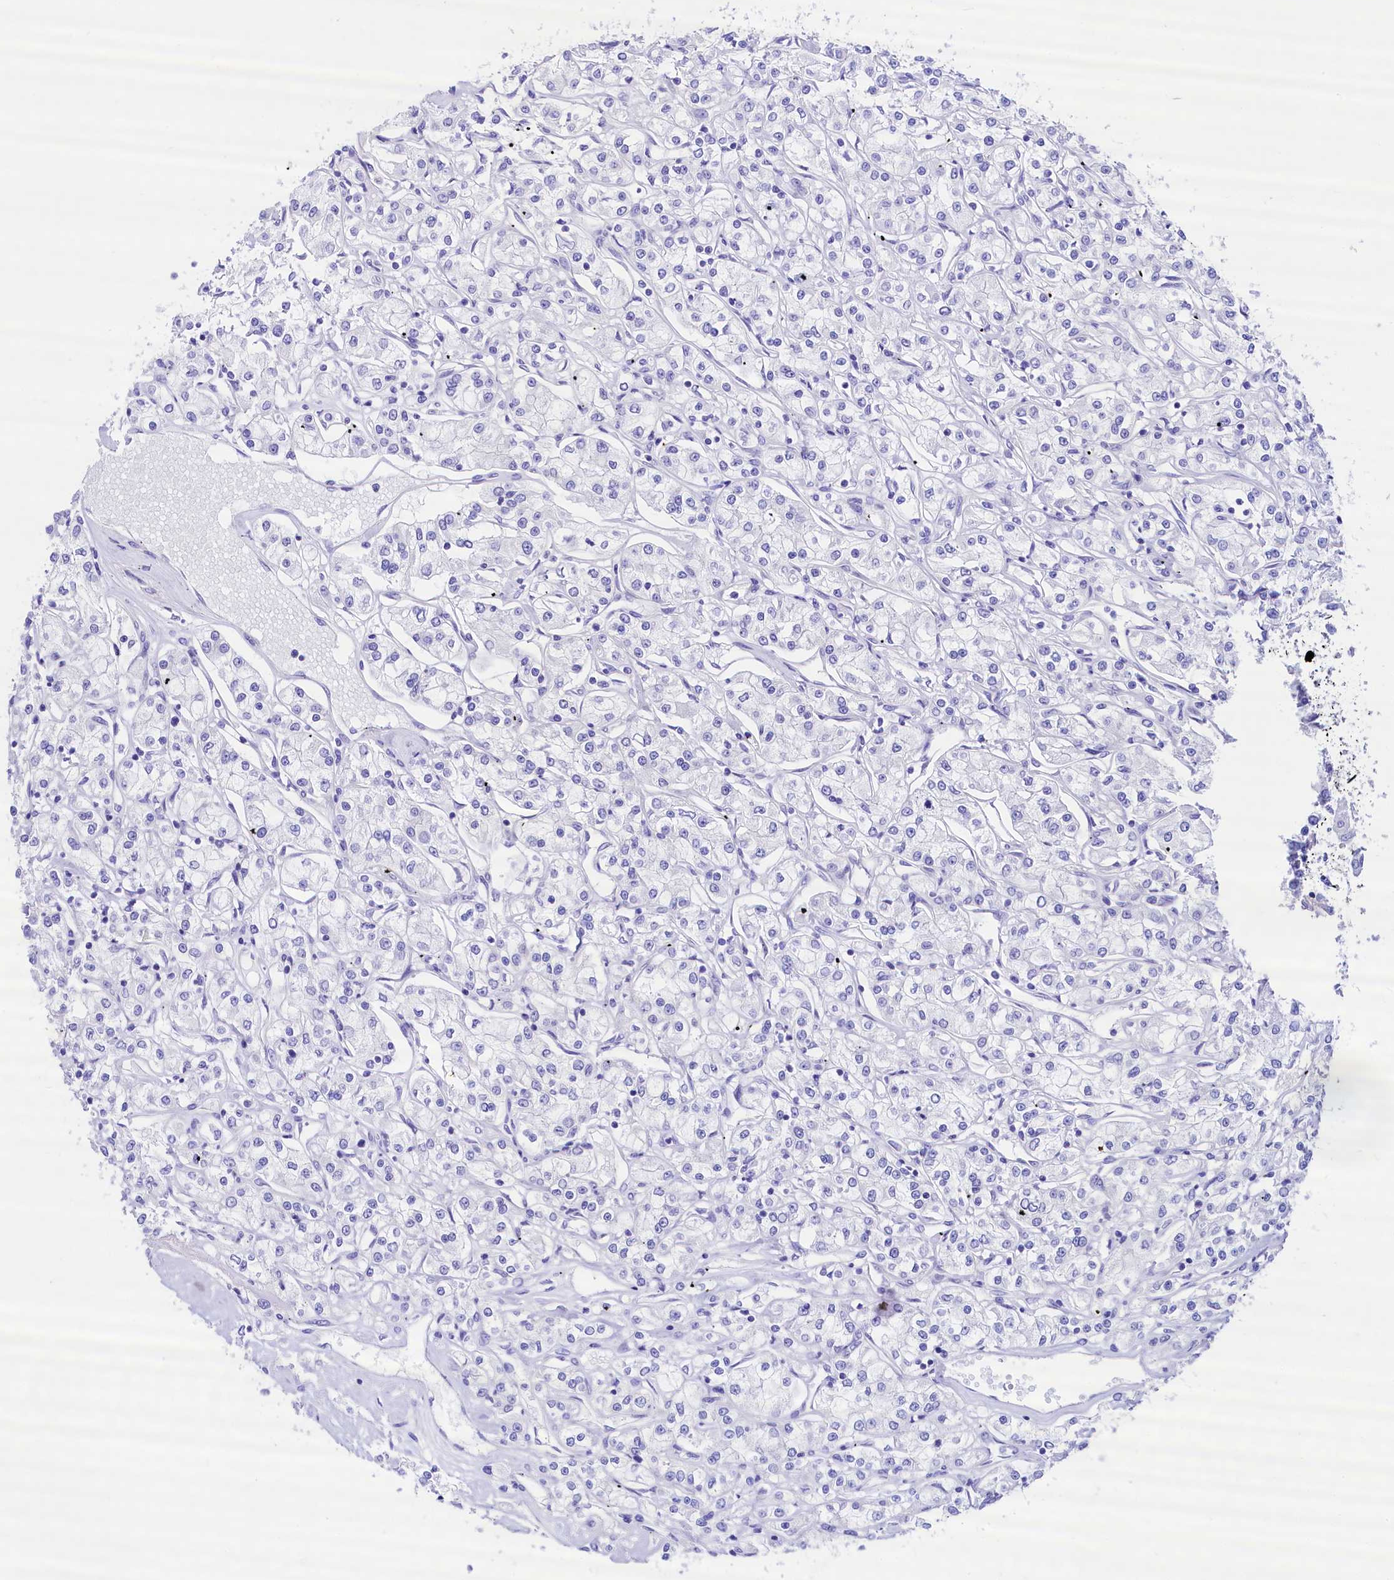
{"staining": {"intensity": "negative", "quantity": "none", "location": "none"}, "tissue": "renal cancer", "cell_type": "Tumor cells", "image_type": "cancer", "snomed": [{"axis": "morphology", "description": "Adenocarcinoma, NOS"}, {"axis": "topography", "description": "Kidney"}], "caption": "This is a image of immunohistochemistry staining of renal cancer (adenocarcinoma), which shows no staining in tumor cells. The staining was performed using DAB (3,3'-diaminobenzidine) to visualize the protein expression in brown, while the nuclei were stained in blue with hematoxylin (Magnification: 20x).", "gene": "RBP3", "patient": {"sex": "female", "age": 59}}